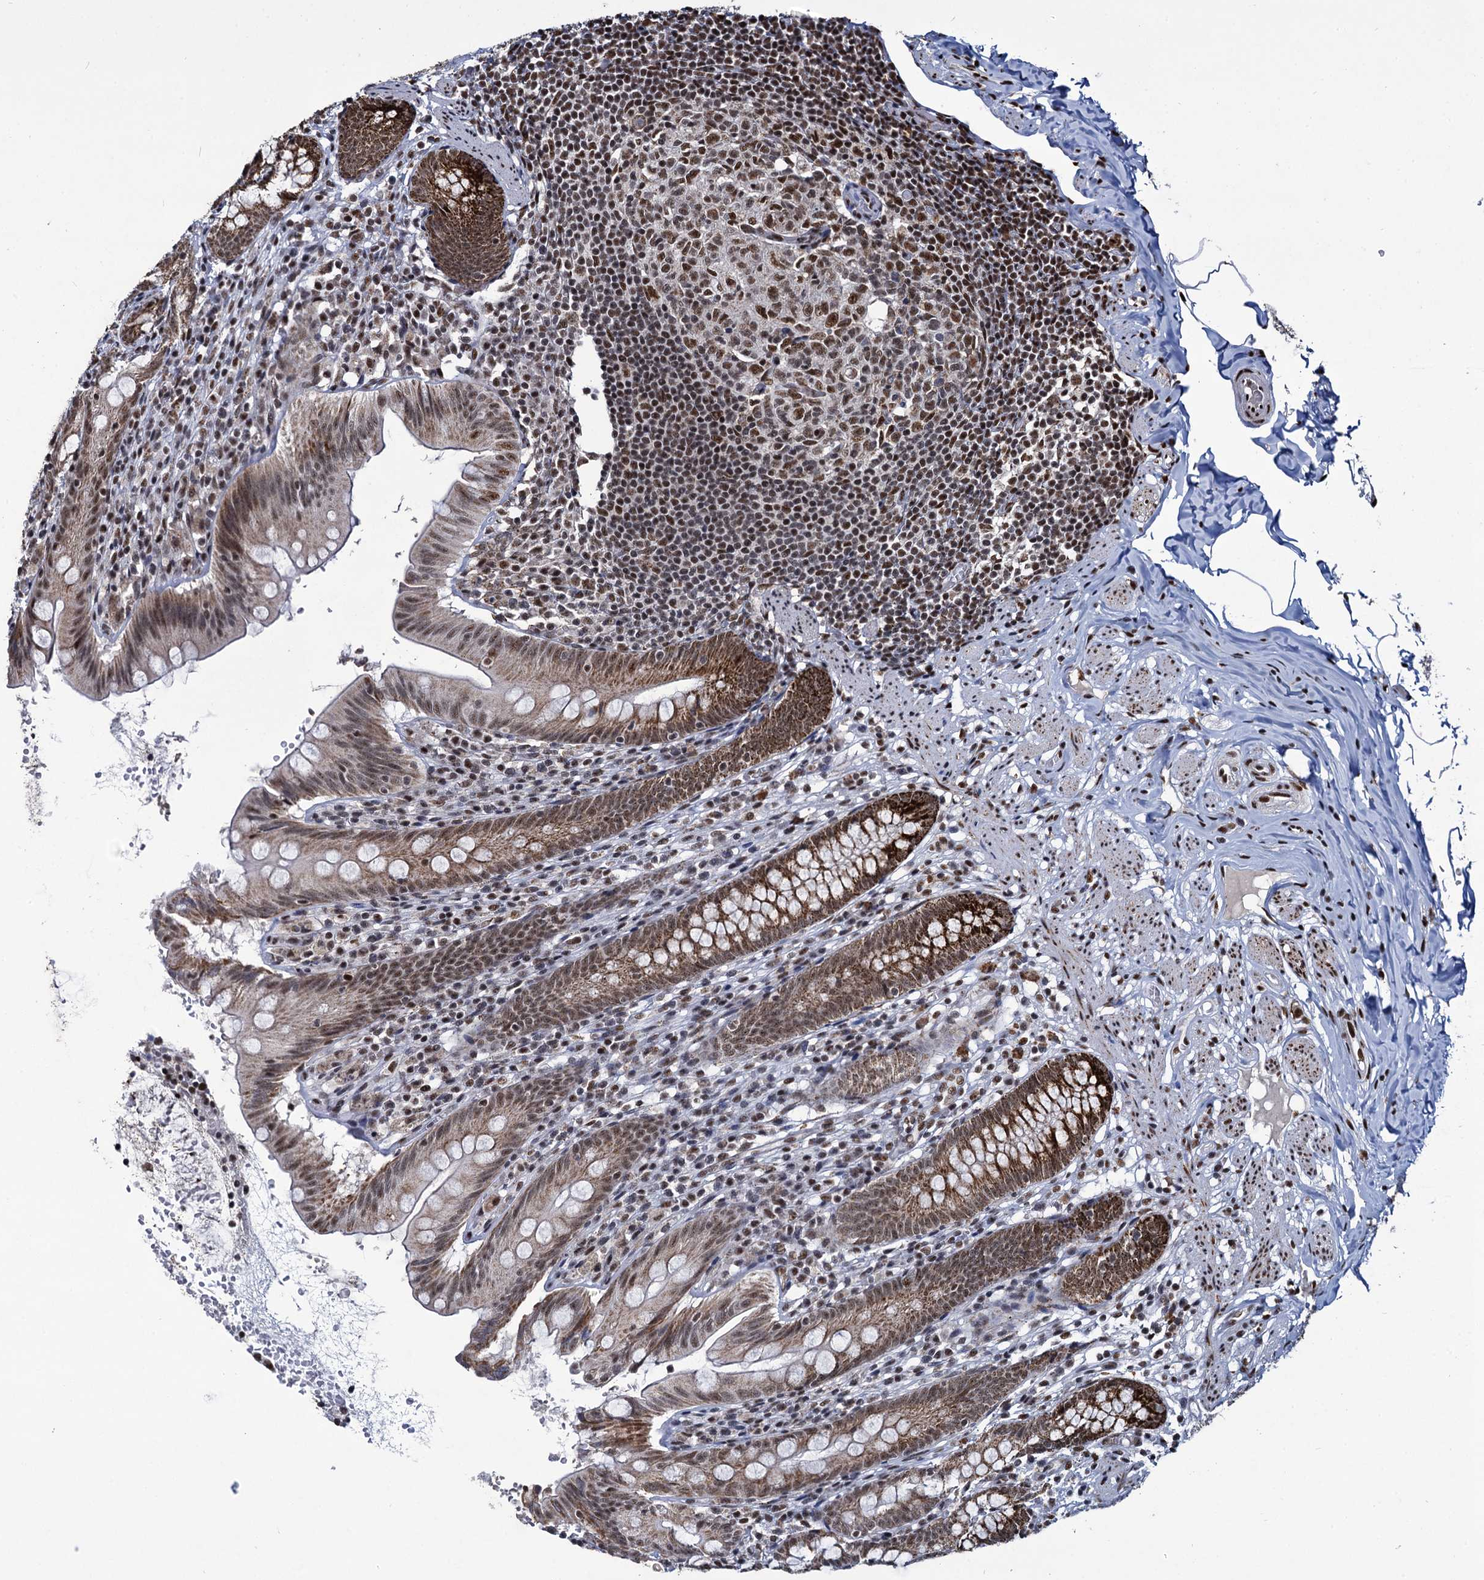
{"staining": {"intensity": "moderate", "quantity": "25%-75%", "location": "cytoplasmic/membranous,nuclear"}, "tissue": "appendix", "cell_type": "Glandular cells", "image_type": "normal", "snomed": [{"axis": "morphology", "description": "Normal tissue, NOS"}, {"axis": "topography", "description": "Appendix"}], "caption": "Benign appendix reveals moderate cytoplasmic/membranous,nuclear expression in approximately 25%-75% of glandular cells, visualized by immunohistochemistry.", "gene": "RPUSD4", "patient": {"sex": "male", "age": 55}}